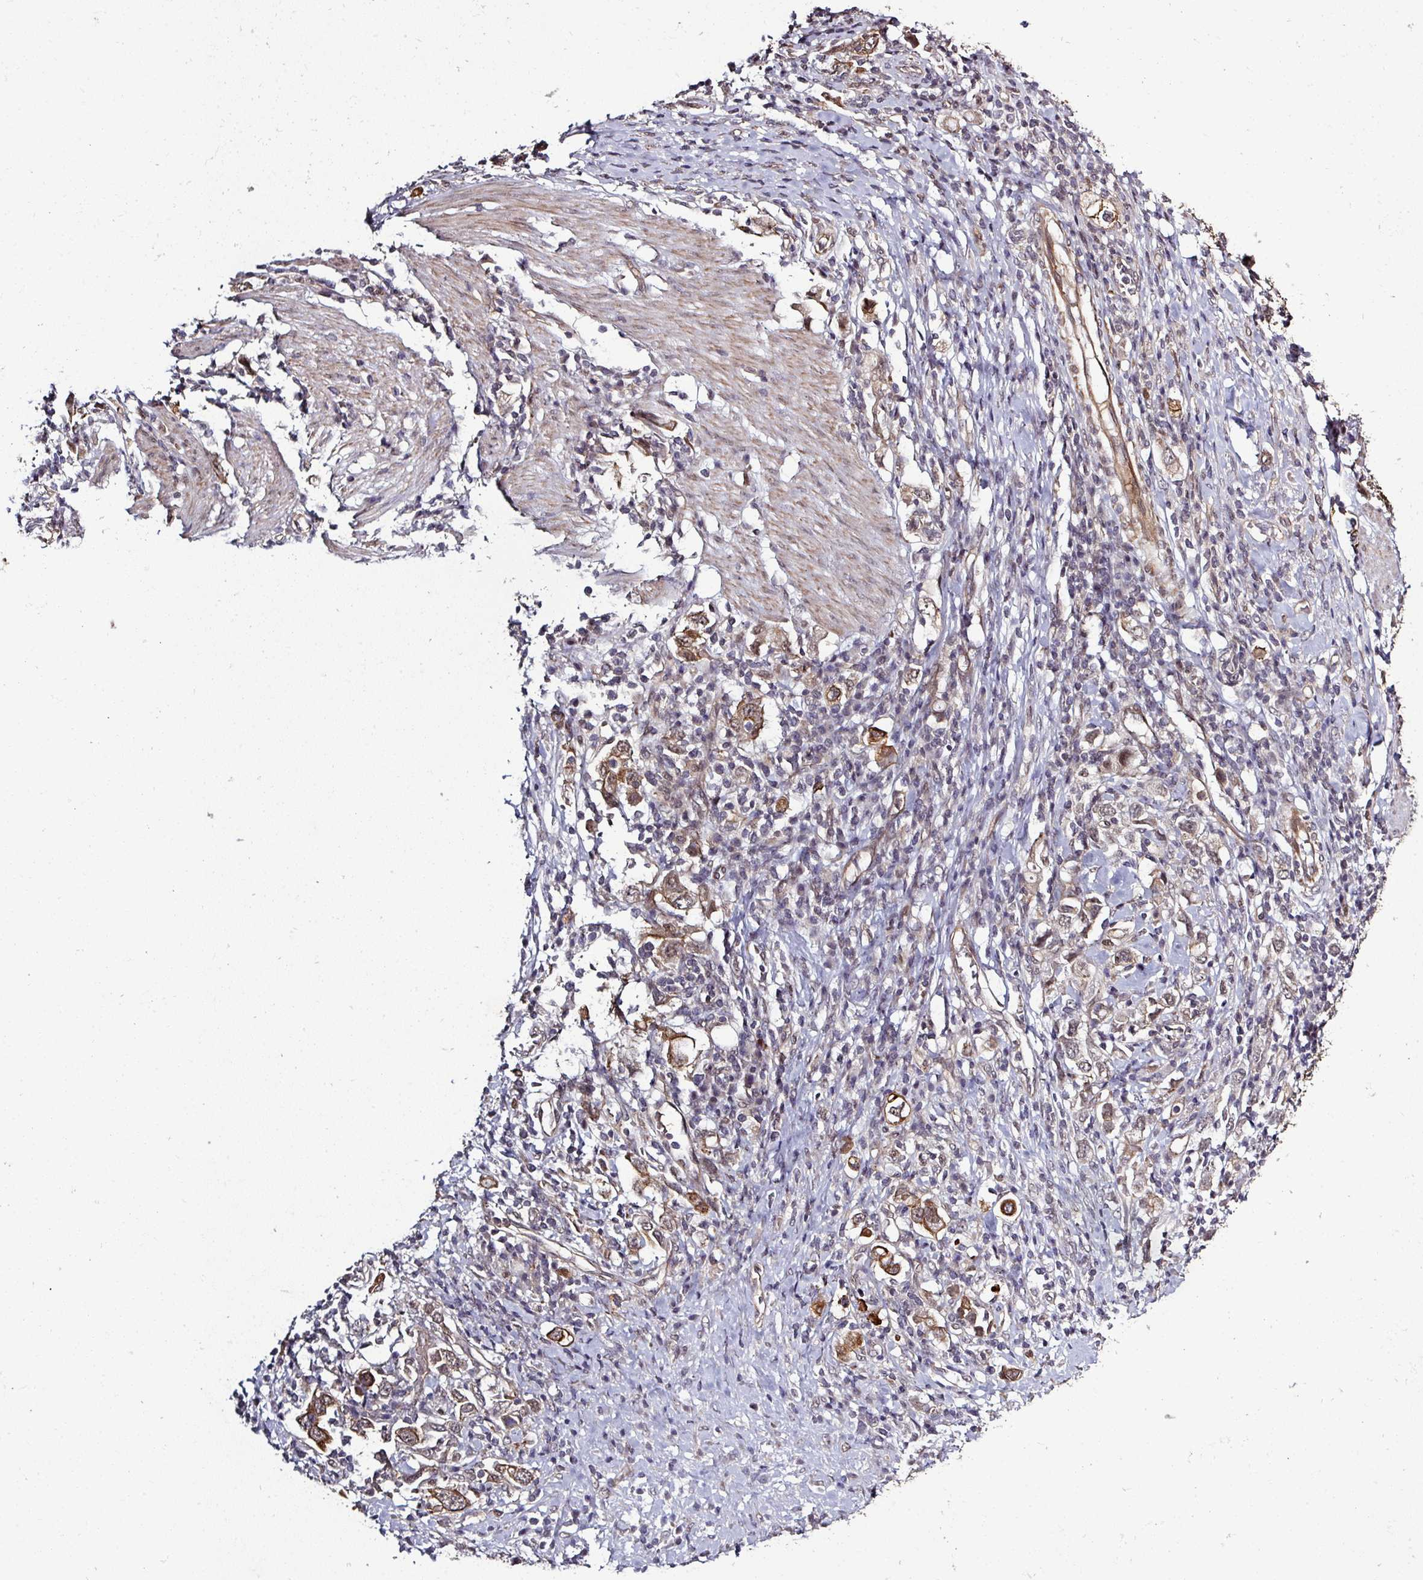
{"staining": {"intensity": "strong", "quantity": "25%-75%", "location": "cytoplasmic/membranous"}, "tissue": "stomach cancer", "cell_type": "Tumor cells", "image_type": "cancer", "snomed": [{"axis": "morphology", "description": "Adenocarcinoma, NOS"}, {"axis": "topography", "description": "Stomach, upper"}, {"axis": "topography", "description": "Stomach"}], "caption": "IHC of human adenocarcinoma (stomach) reveals high levels of strong cytoplasmic/membranous expression in approximately 25%-75% of tumor cells.", "gene": "GTF2H3", "patient": {"sex": "male", "age": 62}}